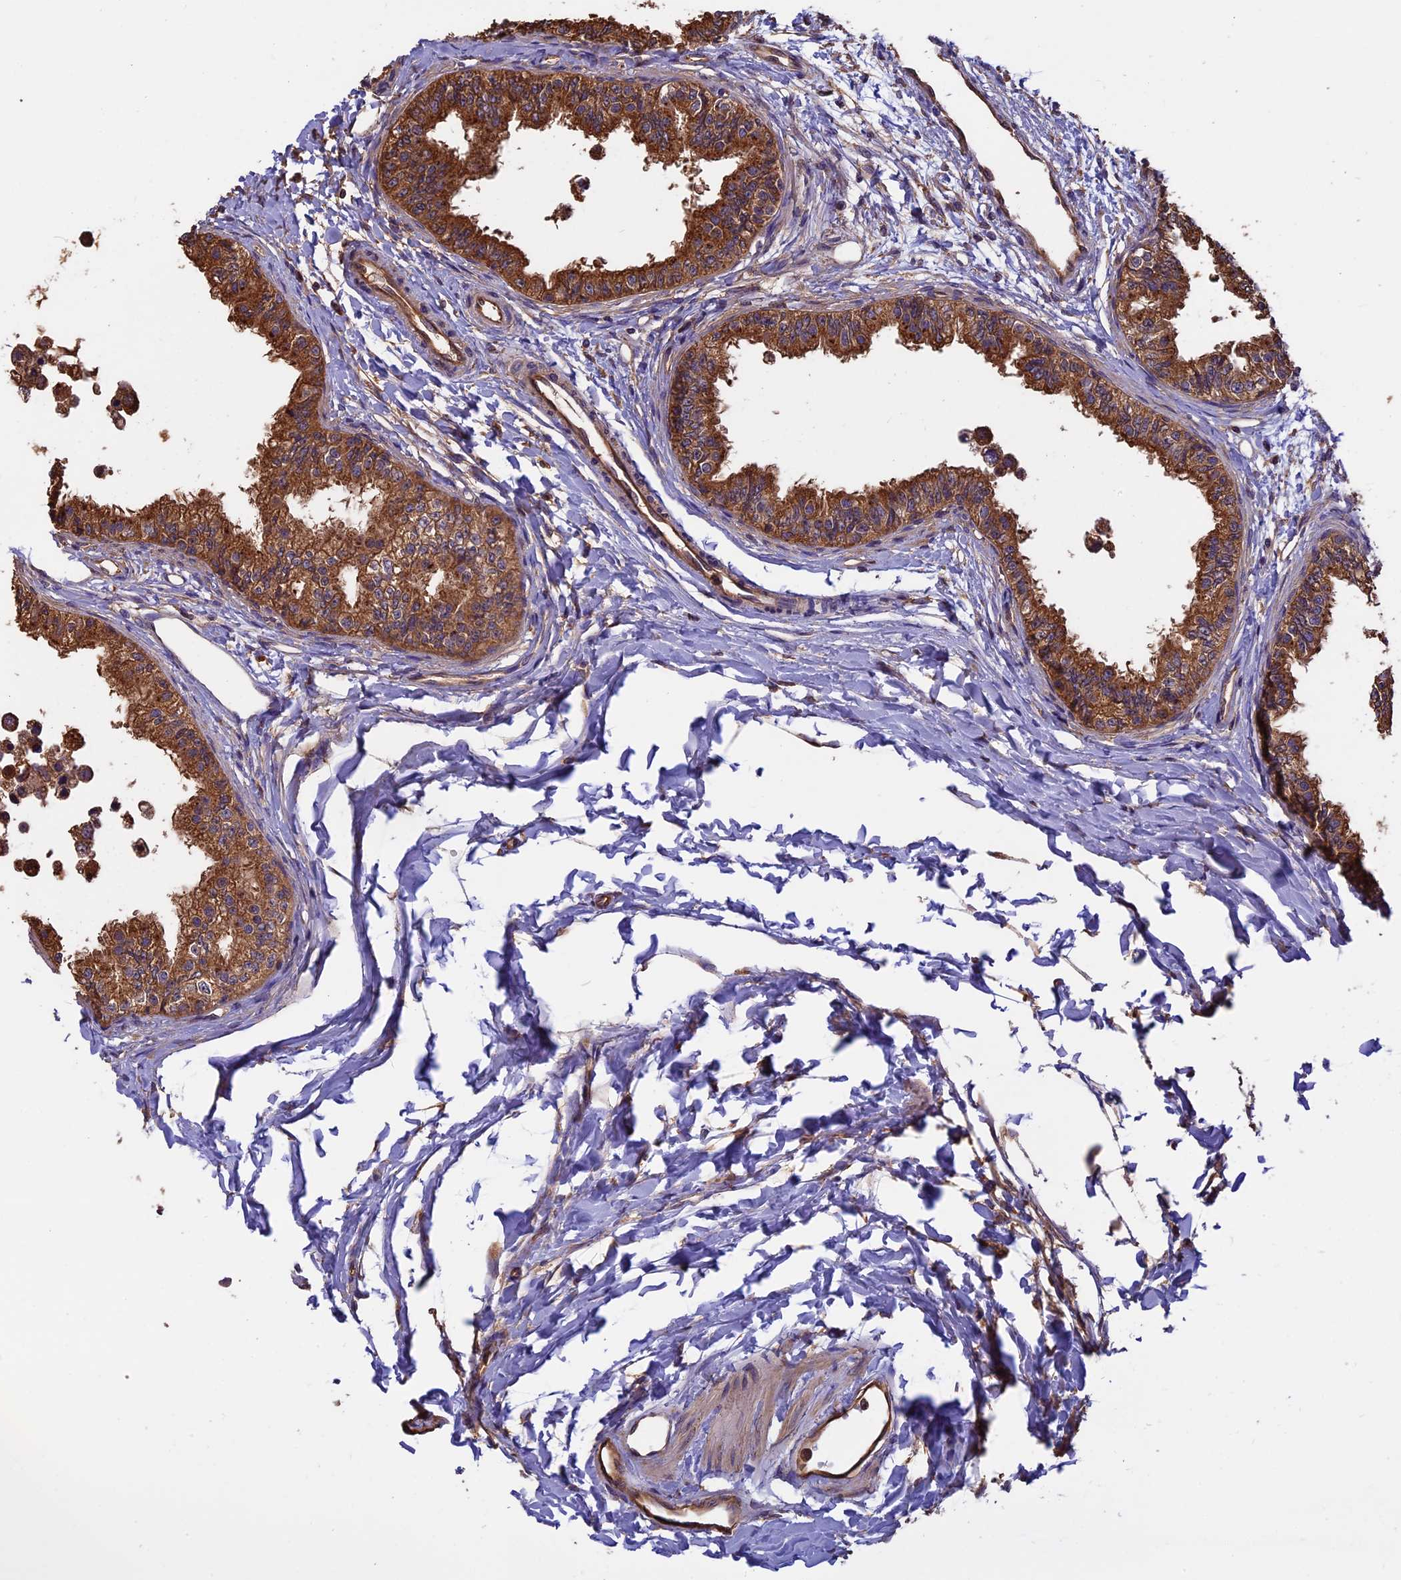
{"staining": {"intensity": "strong", "quantity": ">75%", "location": "cytoplasmic/membranous"}, "tissue": "epididymis", "cell_type": "Glandular cells", "image_type": "normal", "snomed": [{"axis": "morphology", "description": "Normal tissue, NOS"}, {"axis": "morphology", "description": "Adenocarcinoma, metastatic, NOS"}, {"axis": "topography", "description": "Testis"}, {"axis": "topography", "description": "Epididymis"}], "caption": "This is a photomicrograph of IHC staining of normal epididymis, which shows strong staining in the cytoplasmic/membranous of glandular cells.", "gene": "CHMP2A", "patient": {"sex": "male", "age": 26}}